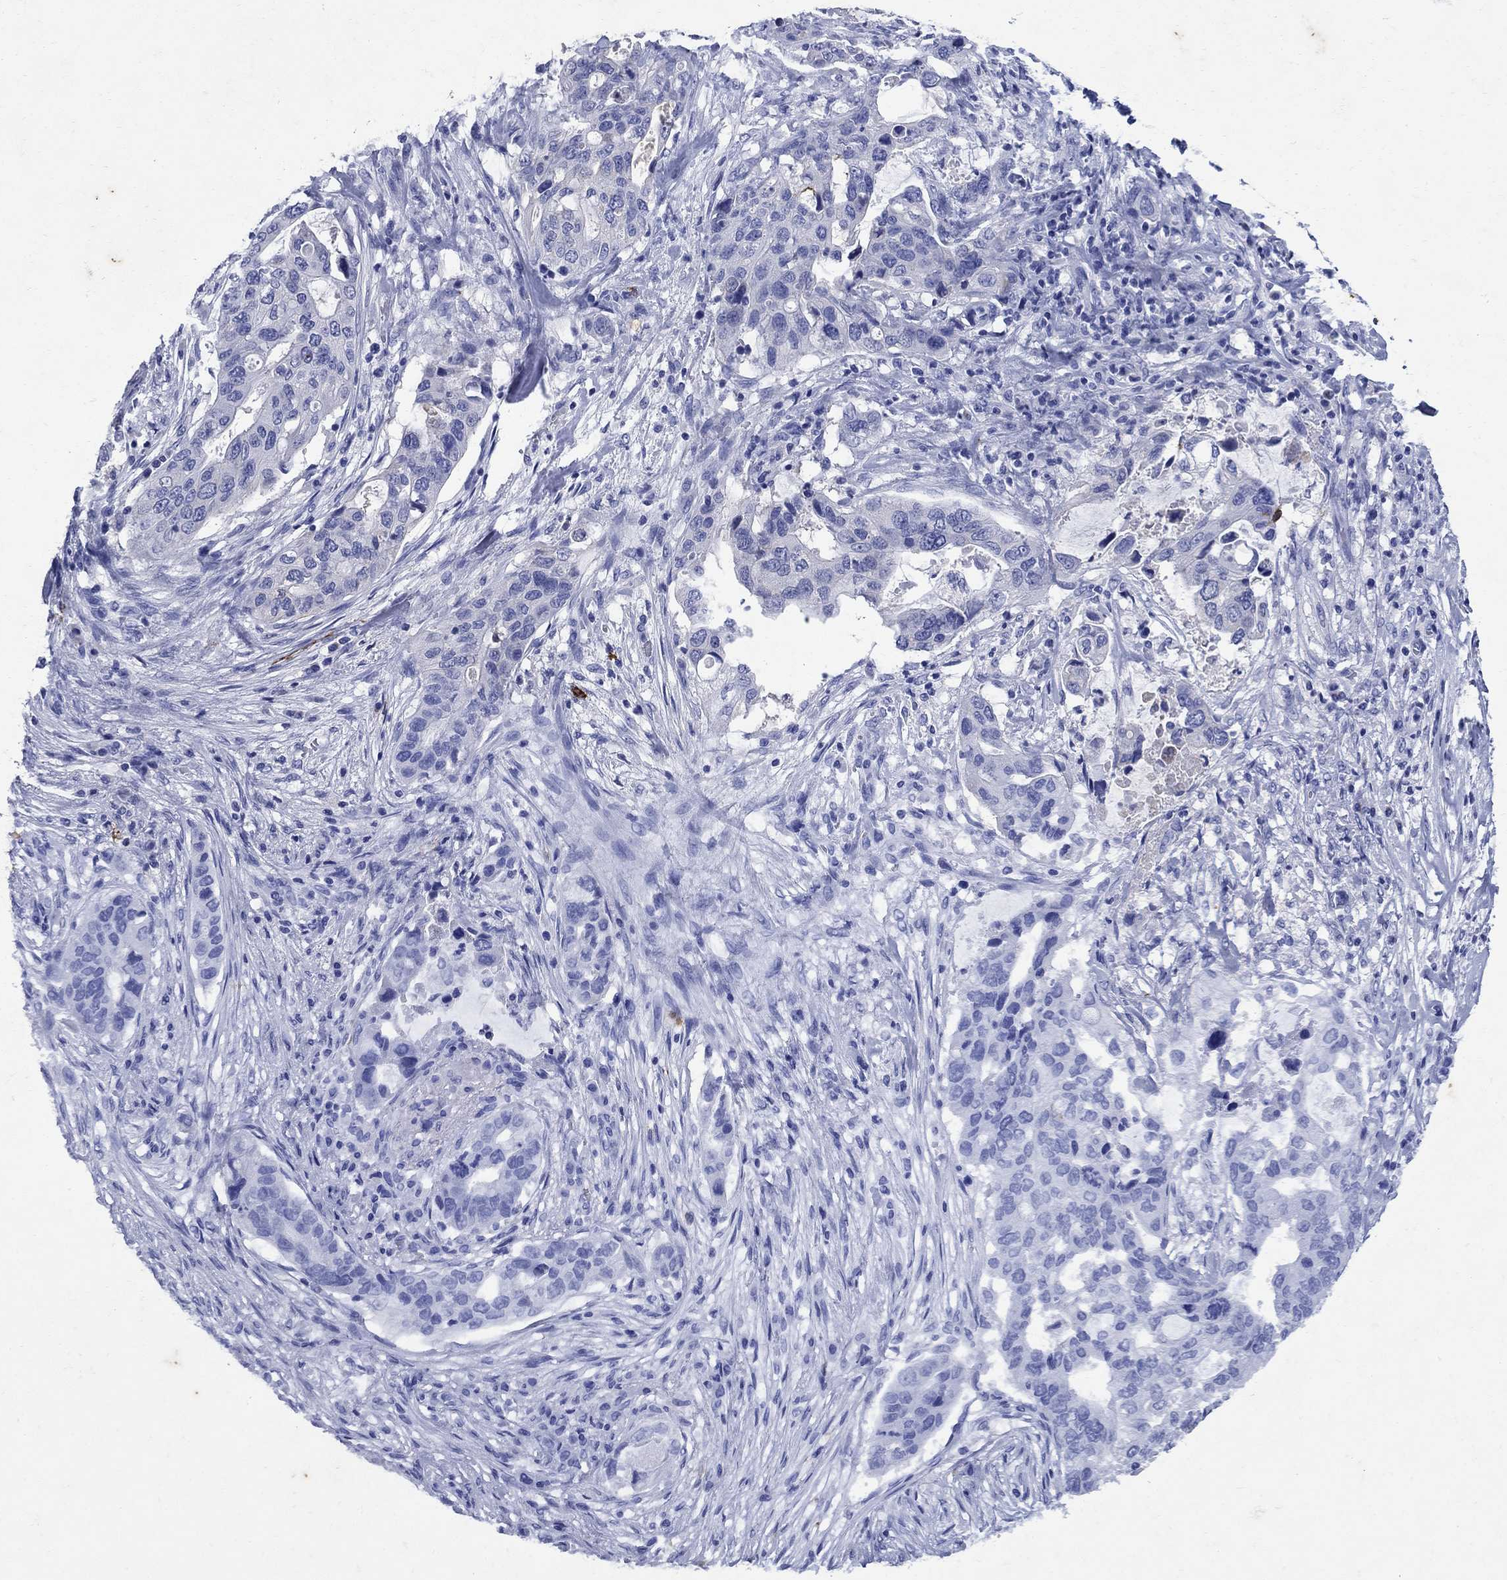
{"staining": {"intensity": "negative", "quantity": "none", "location": "none"}, "tissue": "stomach cancer", "cell_type": "Tumor cells", "image_type": "cancer", "snomed": [{"axis": "morphology", "description": "Adenocarcinoma, NOS"}, {"axis": "topography", "description": "Stomach"}], "caption": "Human adenocarcinoma (stomach) stained for a protein using IHC exhibits no staining in tumor cells.", "gene": "CD1A", "patient": {"sex": "male", "age": 54}}